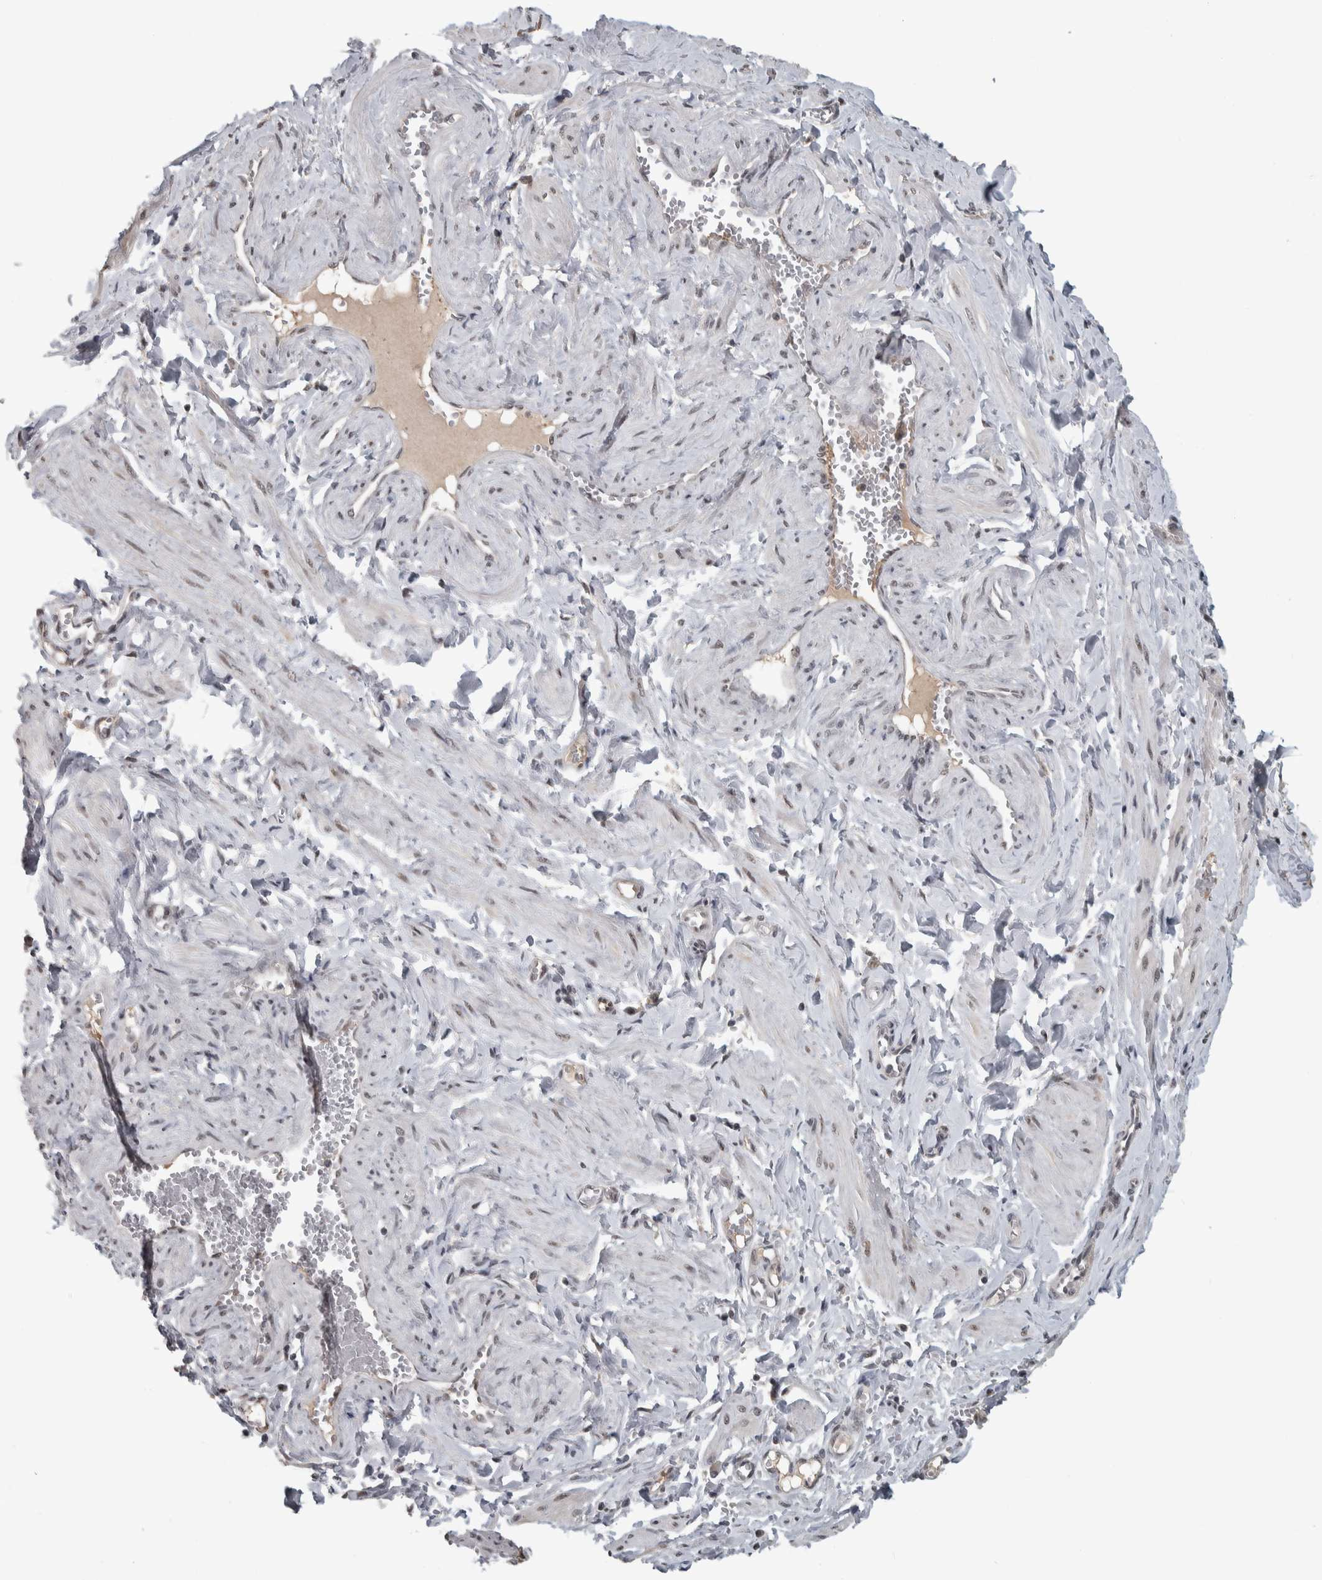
{"staining": {"intensity": "weak", "quantity": ">75%", "location": "cytoplasmic/membranous,nuclear"}, "tissue": "adipose tissue", "cell_type": "Adipocytes", "image_type": "normal", "snomed": [{"axis": "morphology", "description": "Normal tissue, NOS"}, {"axis": "topography", "description": "Vascular tissue"}, {"axis": "topography", "description": "Fallopian tube"}, {"axis": "topography", "description": "Ovary"}], "caption": "The photomicrograph shows immunohistochemical staining of benign adipose tissue. There is weak cytoplasmic/membranous,nuclear expression is identified in approximately >75% of adipocytes. (DAB (3,3'-diaminobenzidine) IHC with brightfield microscopy, high magnification).", "gene": "DDX42", "patient": {"sex": "female", "age": 67}}